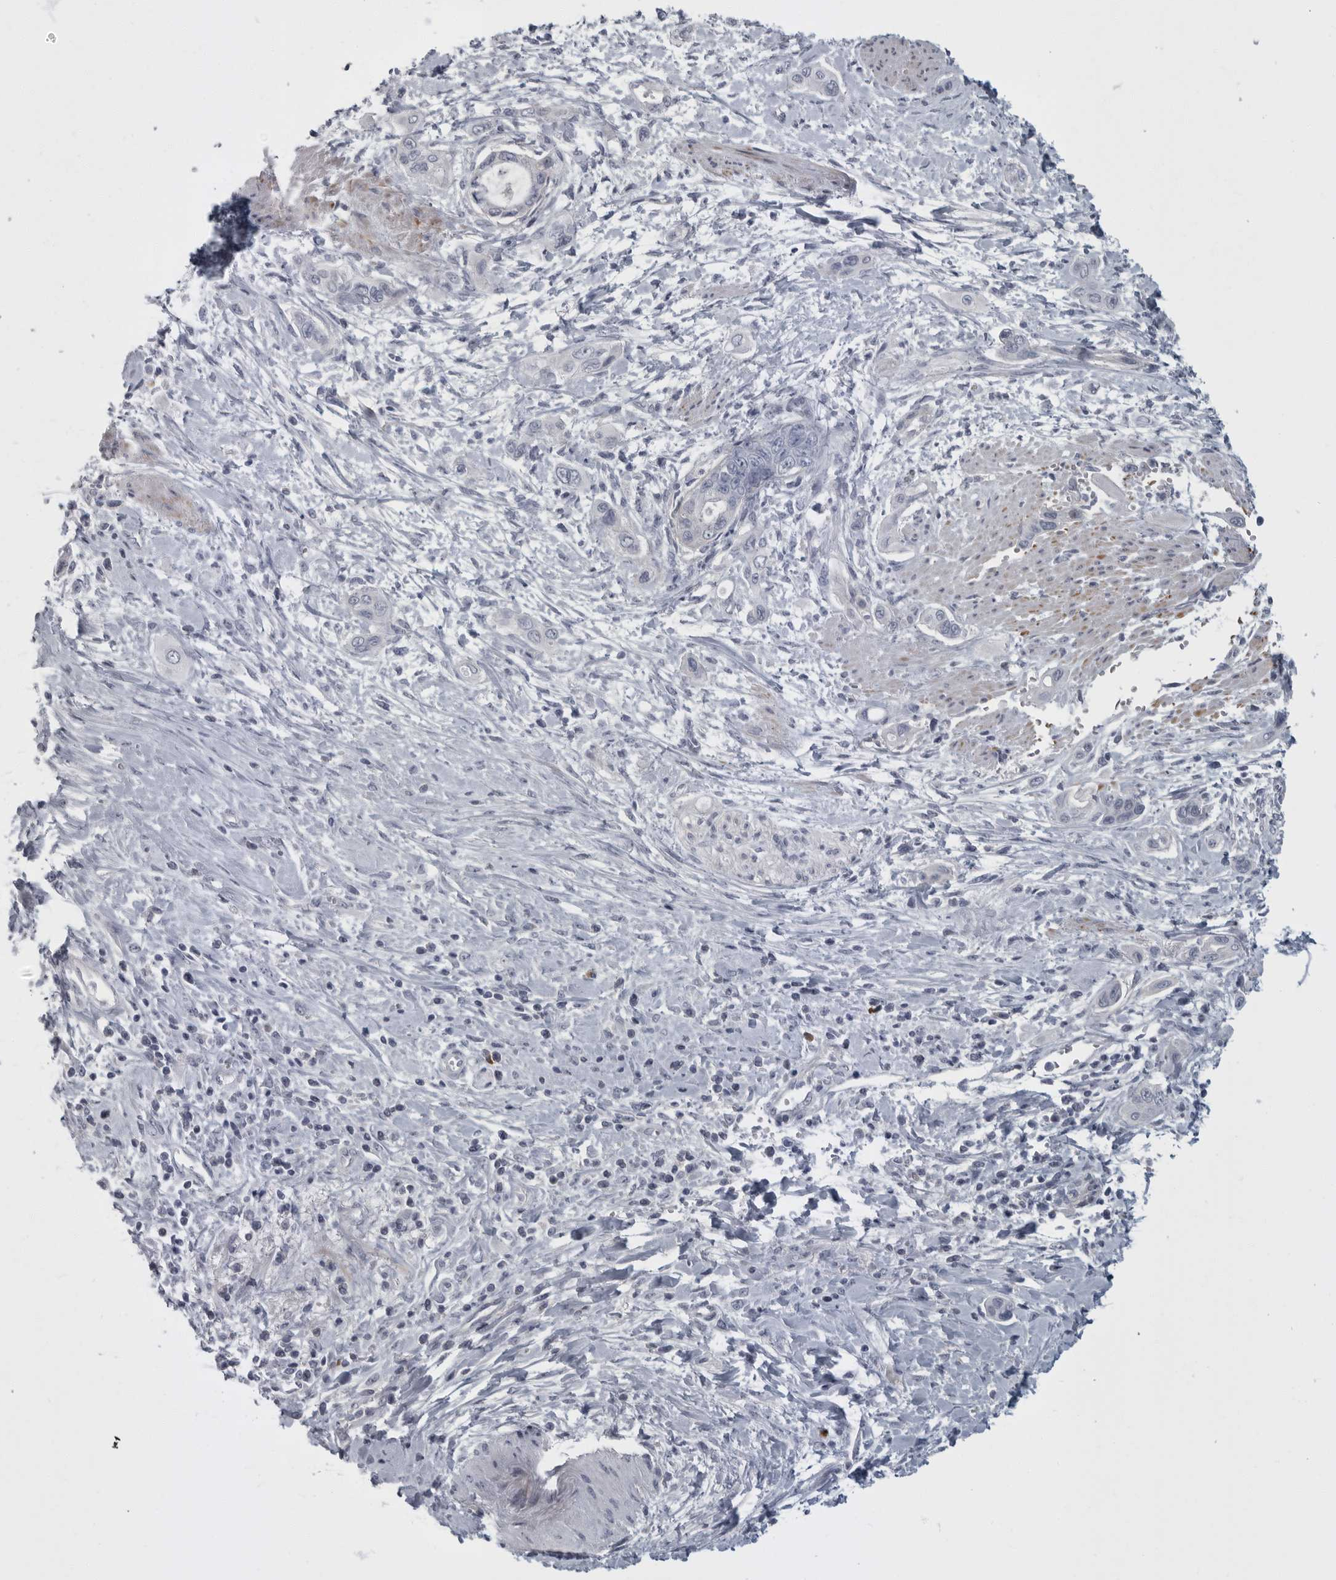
{"staining": {"intensity": "negative", "quantity": "none", "location": "none"}, "tissue": "pancreatic cancer", "cell_type": "Tumor cells", "image_type": "cancer", "snomed": [{"axis": "morphology", "description": "Adenocarcinoma, NOS"}, {"axis": "topography", "description": "Pancreas"}], "caption": "Immunohistochemistry image of pancreatic cancer (adenocarcinoma) stained for a protein (brown), which exhibits no staining in tumor cells.", "gene": "SLC25A39", "patient": {"sex": "male", "age": 59}}